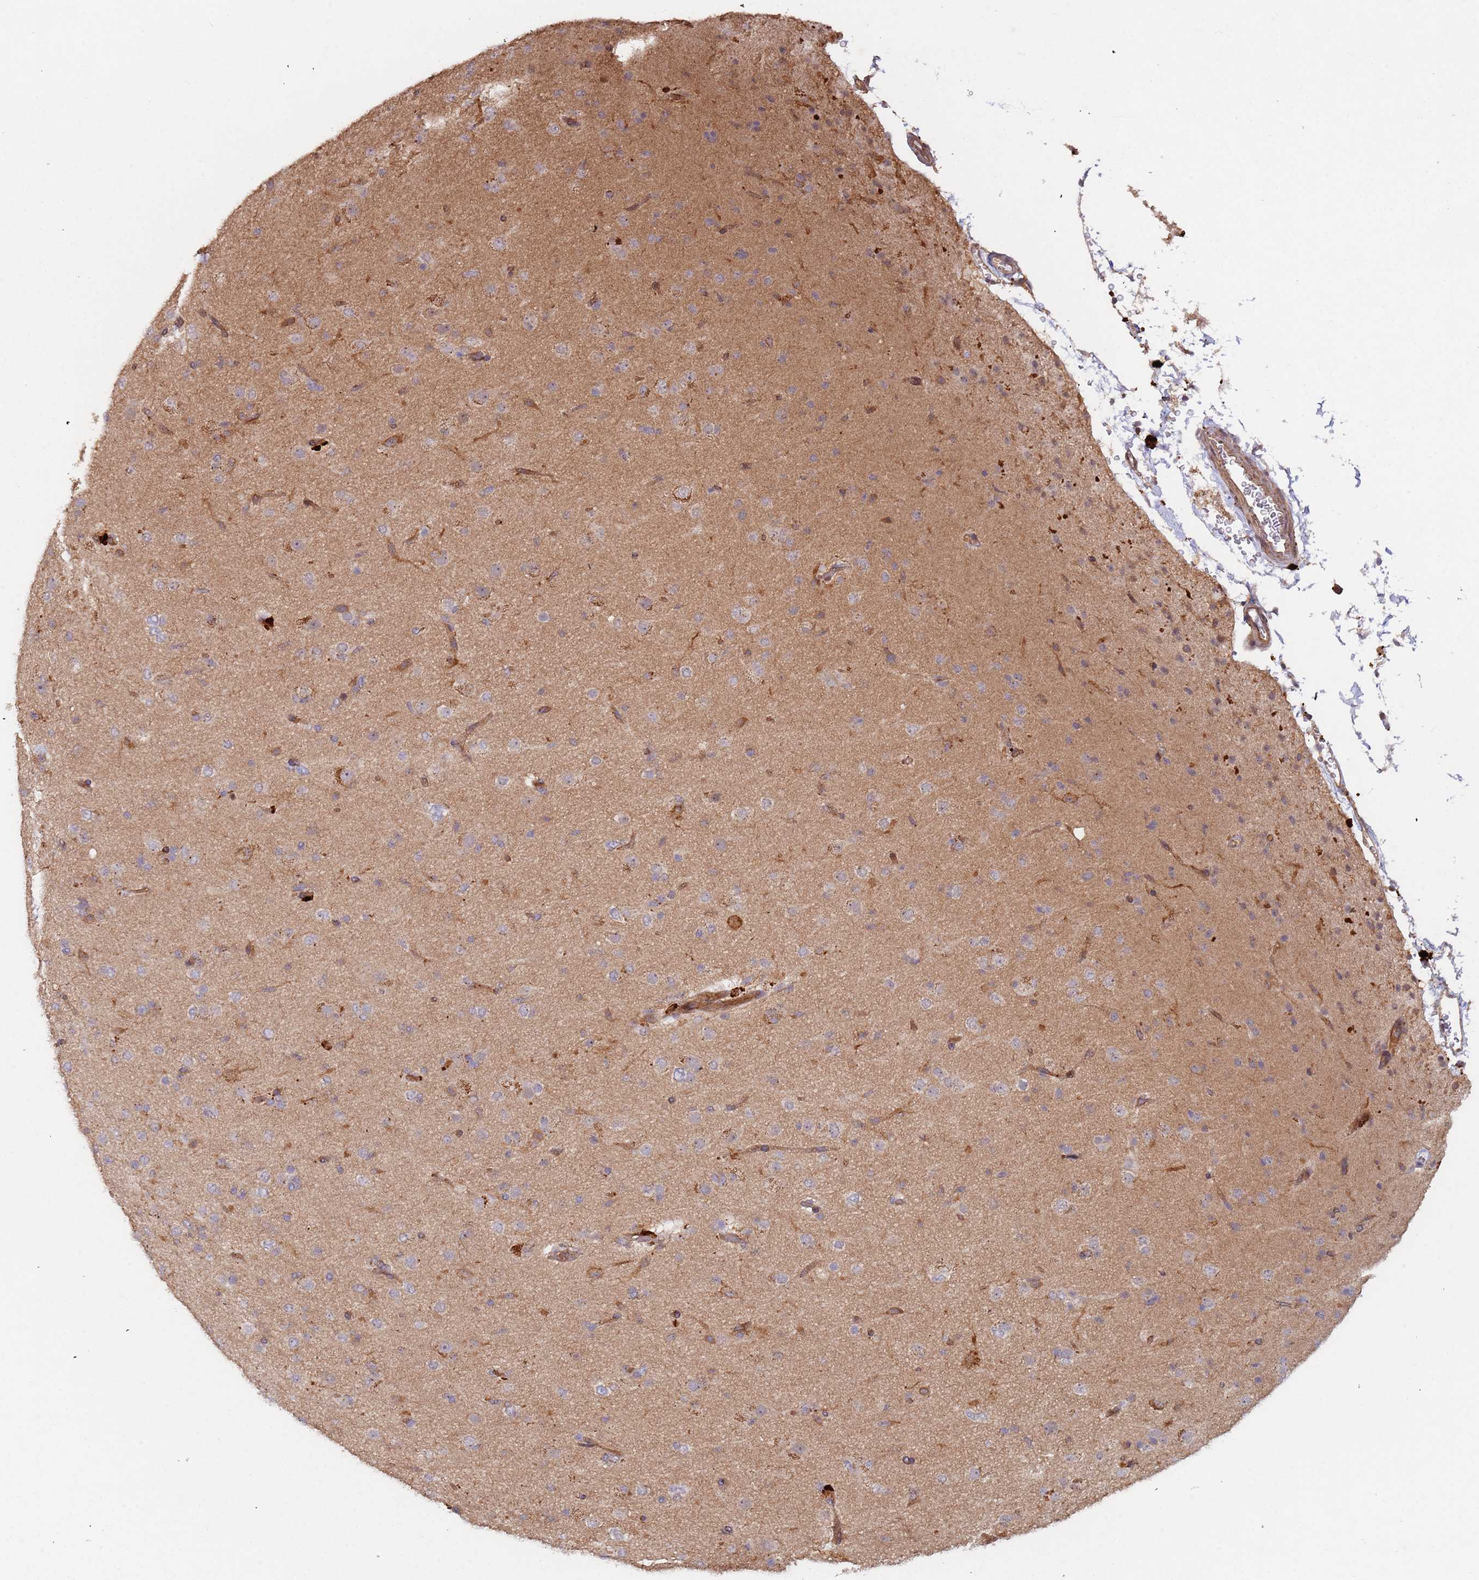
{"staining": {"intensity": "negative", "quantity": "none", "location": "none"}, "tissue": "glioma", "cell_type": "Tumor cells", "image_type": "cancer", "snomed": [{"axis": "morphology", "description": "Glioma, malignant, Low grade"}, {"axis": "topography", "description": "Brain"}], "caption": "DAB (3,3'-diaminobenzidine) immunohistochemical staining of malignant glioma (low-grade) demonstrates no significant expression in tumor cells.", "gene": "KANSL1L", "patient": {"sex": "male", "age": 65}}